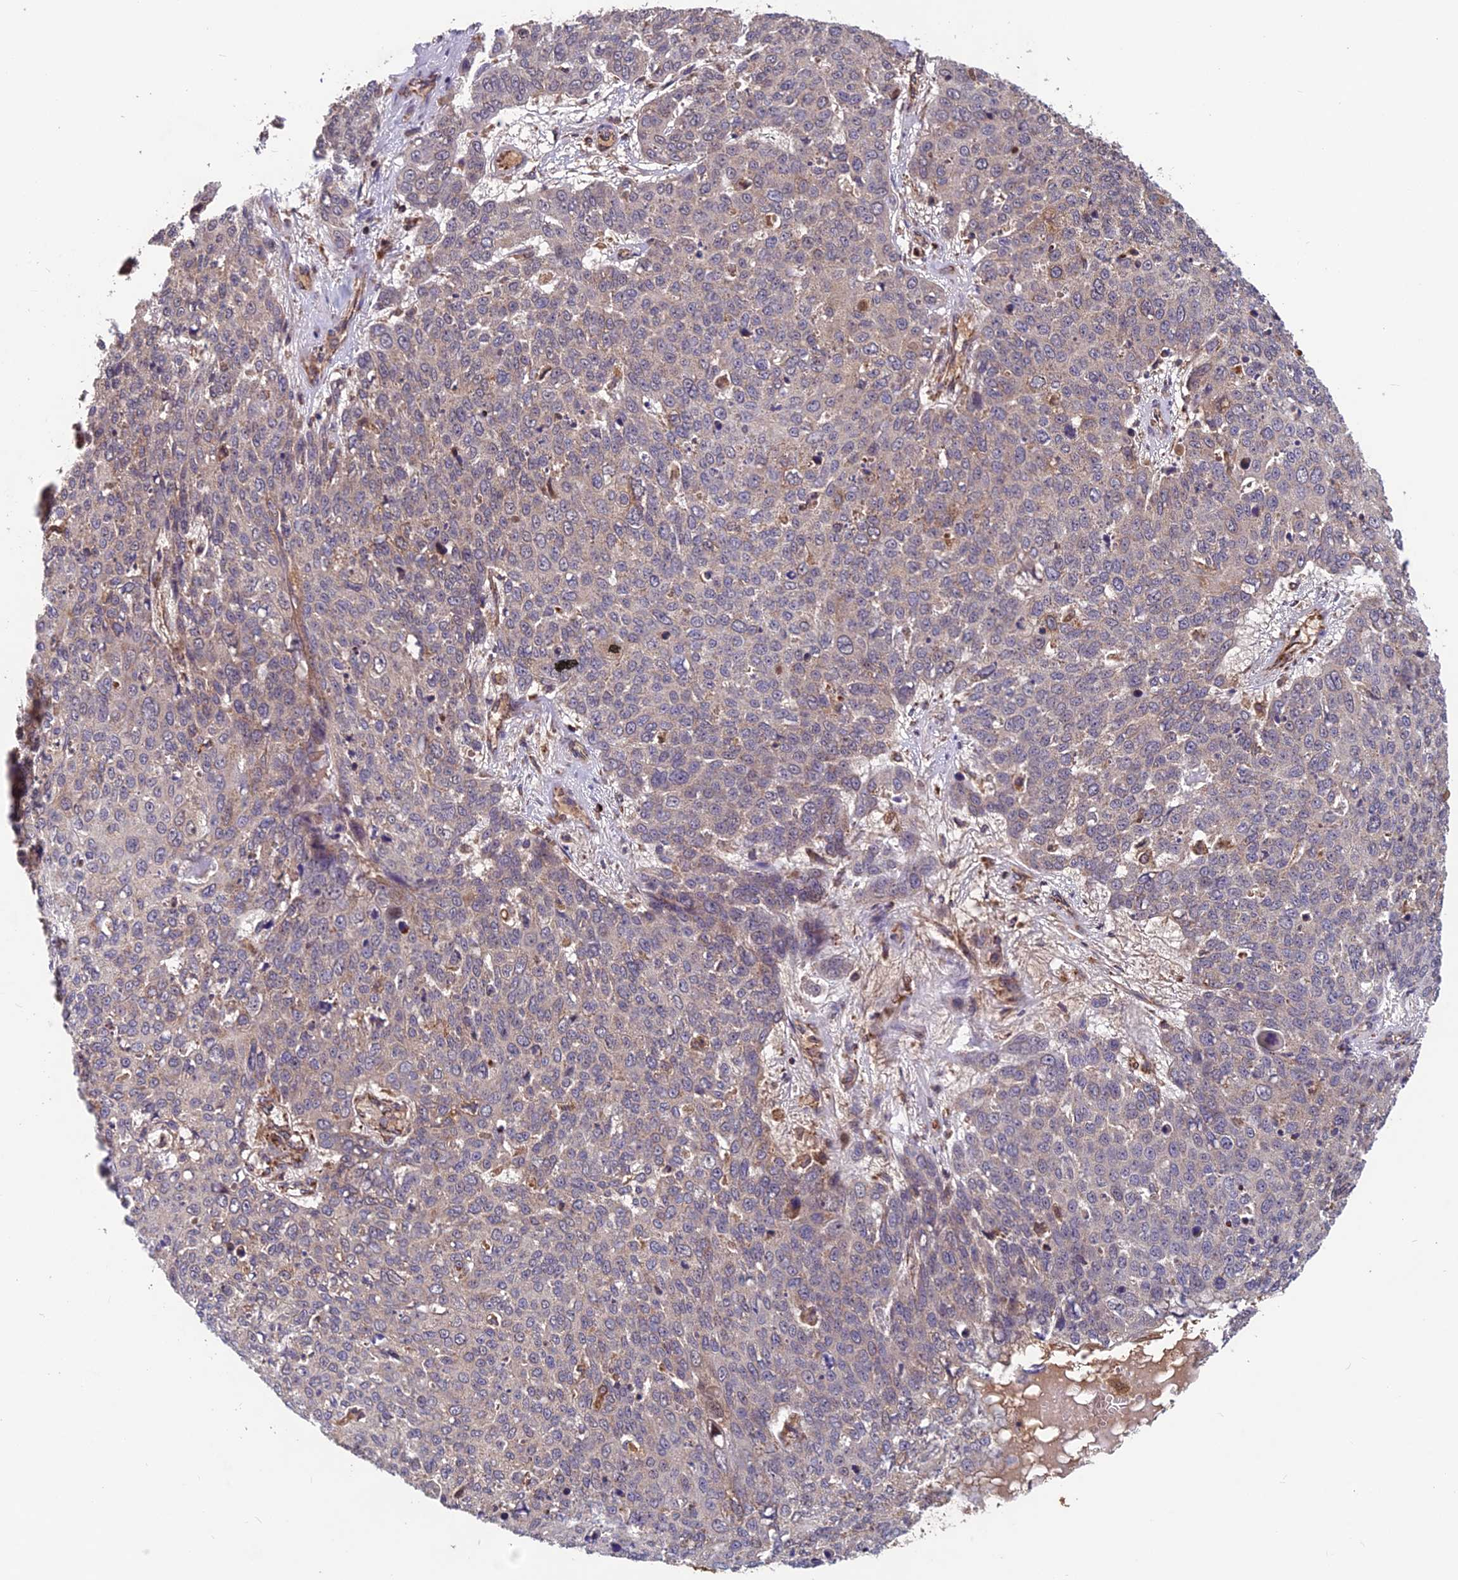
{"staining": {"intensity": "weak", "quantity": "<25%", "location": "cytoplasmic/membranous"}, "tissue": "skin cancer", "cell_type": "Tumor cells", "image_type": "cancer", "snomed": [{"axis": "morphology", "description": "Squamous cell carcinoma, NOS"}, {"axis": "topography", "description": "Skin"}], "caption": "This histopathology image is of skin cancer stained with IHC to label a protein in brown with the nuclei are counter-stained blue. There is no positivity in tumor cells.", "gene": "CCDC15", "patient": {"sex": "male", "age": 71}}